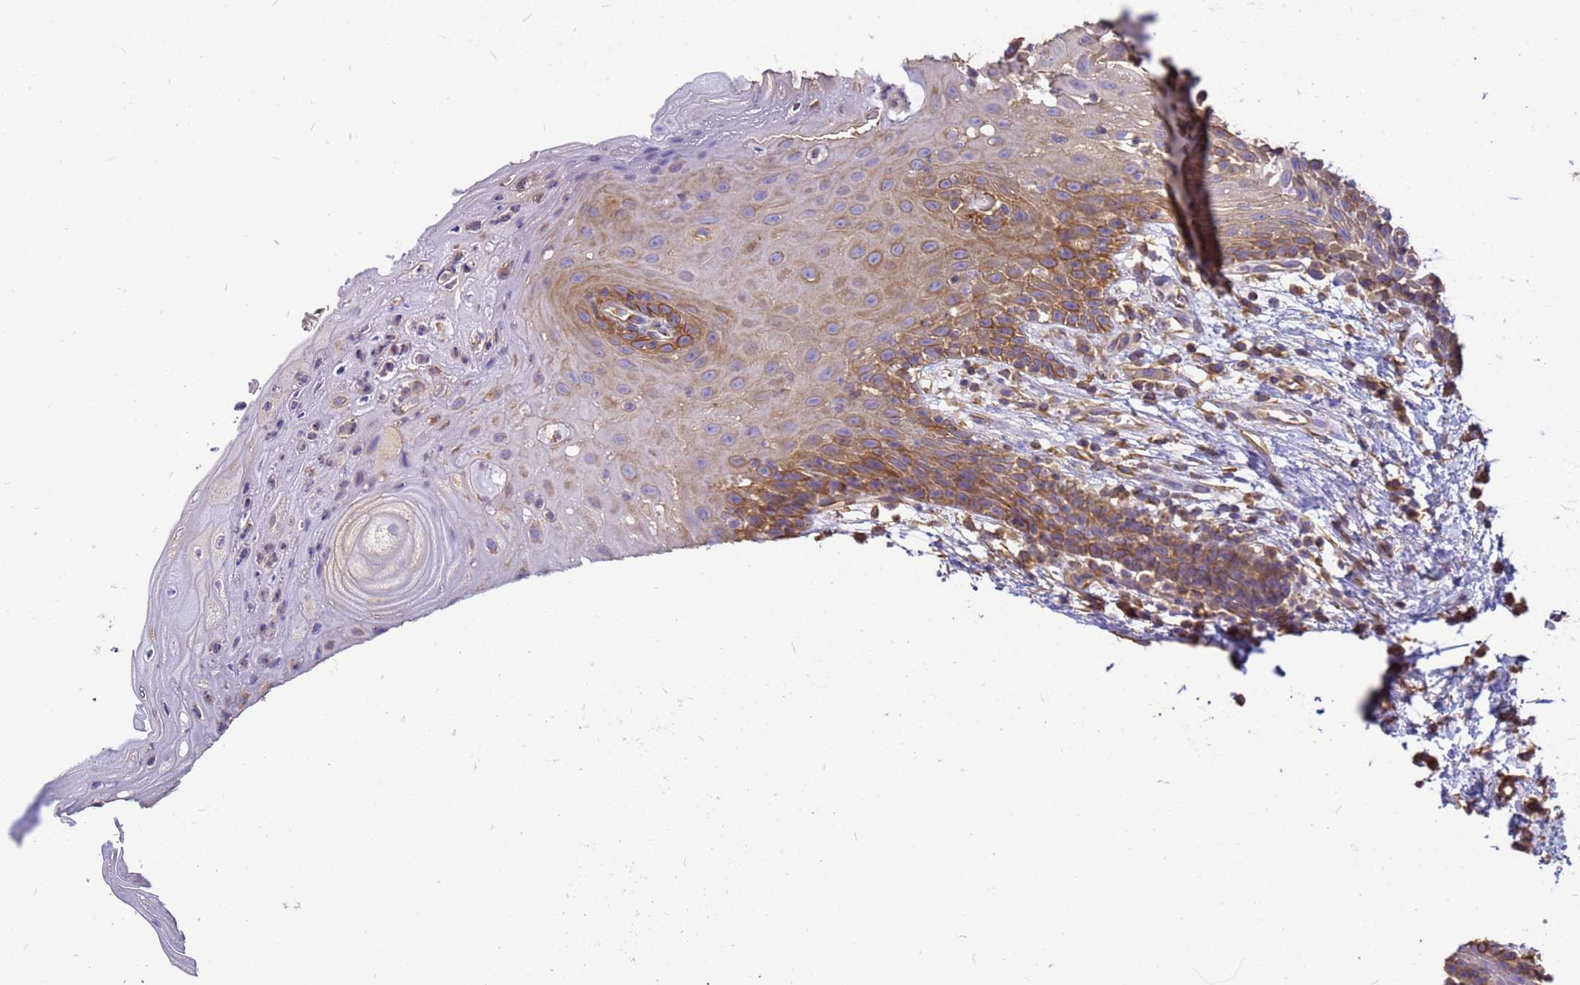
{"staining": {"intensity": "moderate", "quantity": "25%-75%", "location": "cytoplasmic/membranous"}, "tissue": "oral mucosa", "cell_type": "Squamous epithelial cells", "image_type": "normal", "snomed": [{"axis": "morphology", "description": "Normal tissue, NOS"}, {"axis": "topography", "description": "Oral tissue"}, {"axis": "topography", "description": "Tounge, NOS"}], "caption": "Immunohistochemistry (IHC) micrograph of normal oral mucosa: human oral mucosa stained using IHC shows medium levels of moderate protein expression localized specifically in the cytoplasmic/membranous of squamous epithelial cells, appearing as a cytoplasmic/membranous brown color.", "gene": "ENSG00000198211", "patient": {"sex": "female", "age": 59}}